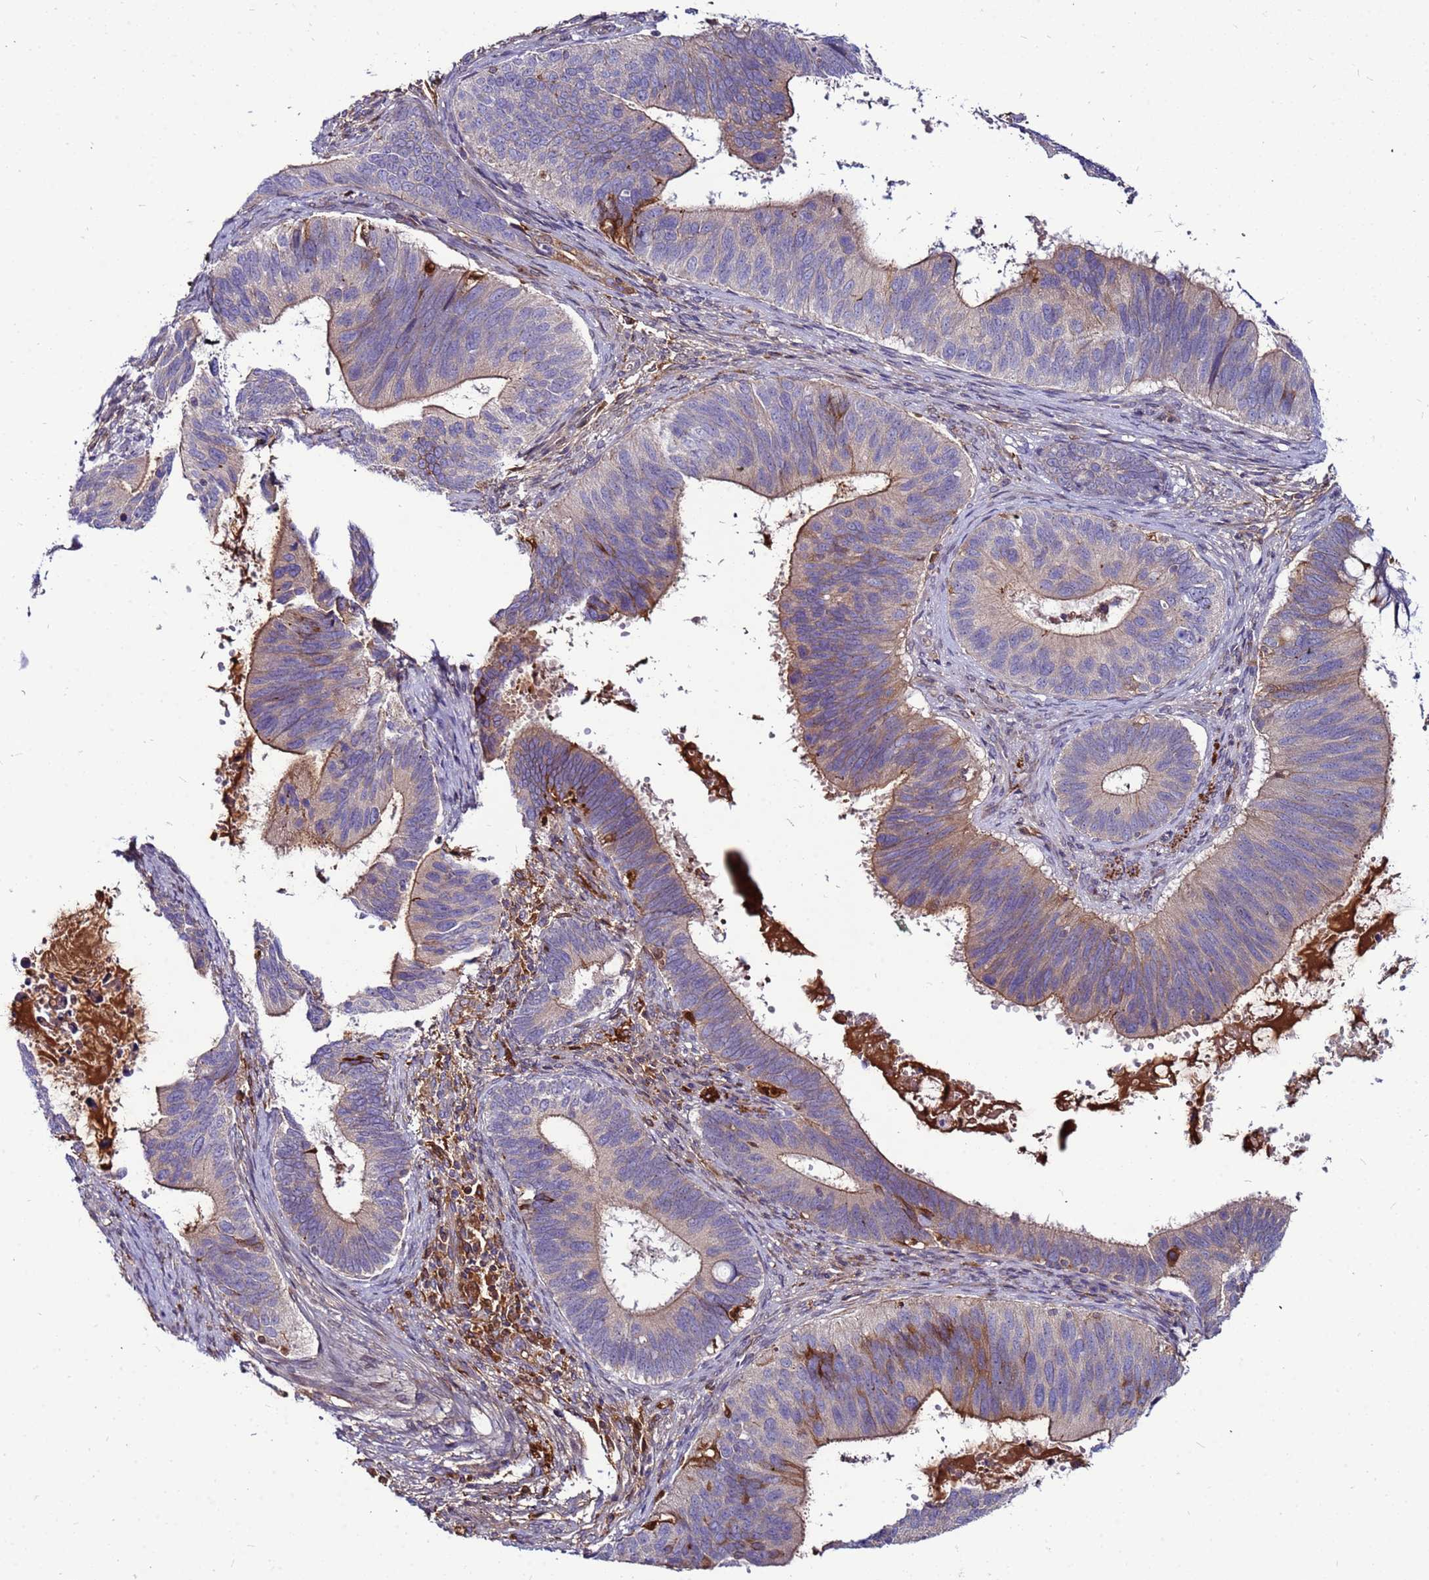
{"staining": {"intensity": "moderate", "quantity": "<25%", "location": "cytoplasmic/membranous"}, "tissue": "cervical cancer", "cell_type": "Tumor cells", "image_type": "cancer", "snomed": [{"axis": "morphology", "description": "Adenocarcinoma, NOS"}, {"axis": "topography", "description": "Cervix"}], "caption": "A histopathology image of human cervical cancer stained for a protein exhibits moderate cytoplasmic/membranous brown staining in tumor cells.", "gene": "CCDC71", "patient": {"sex": "female", "age": 42}}